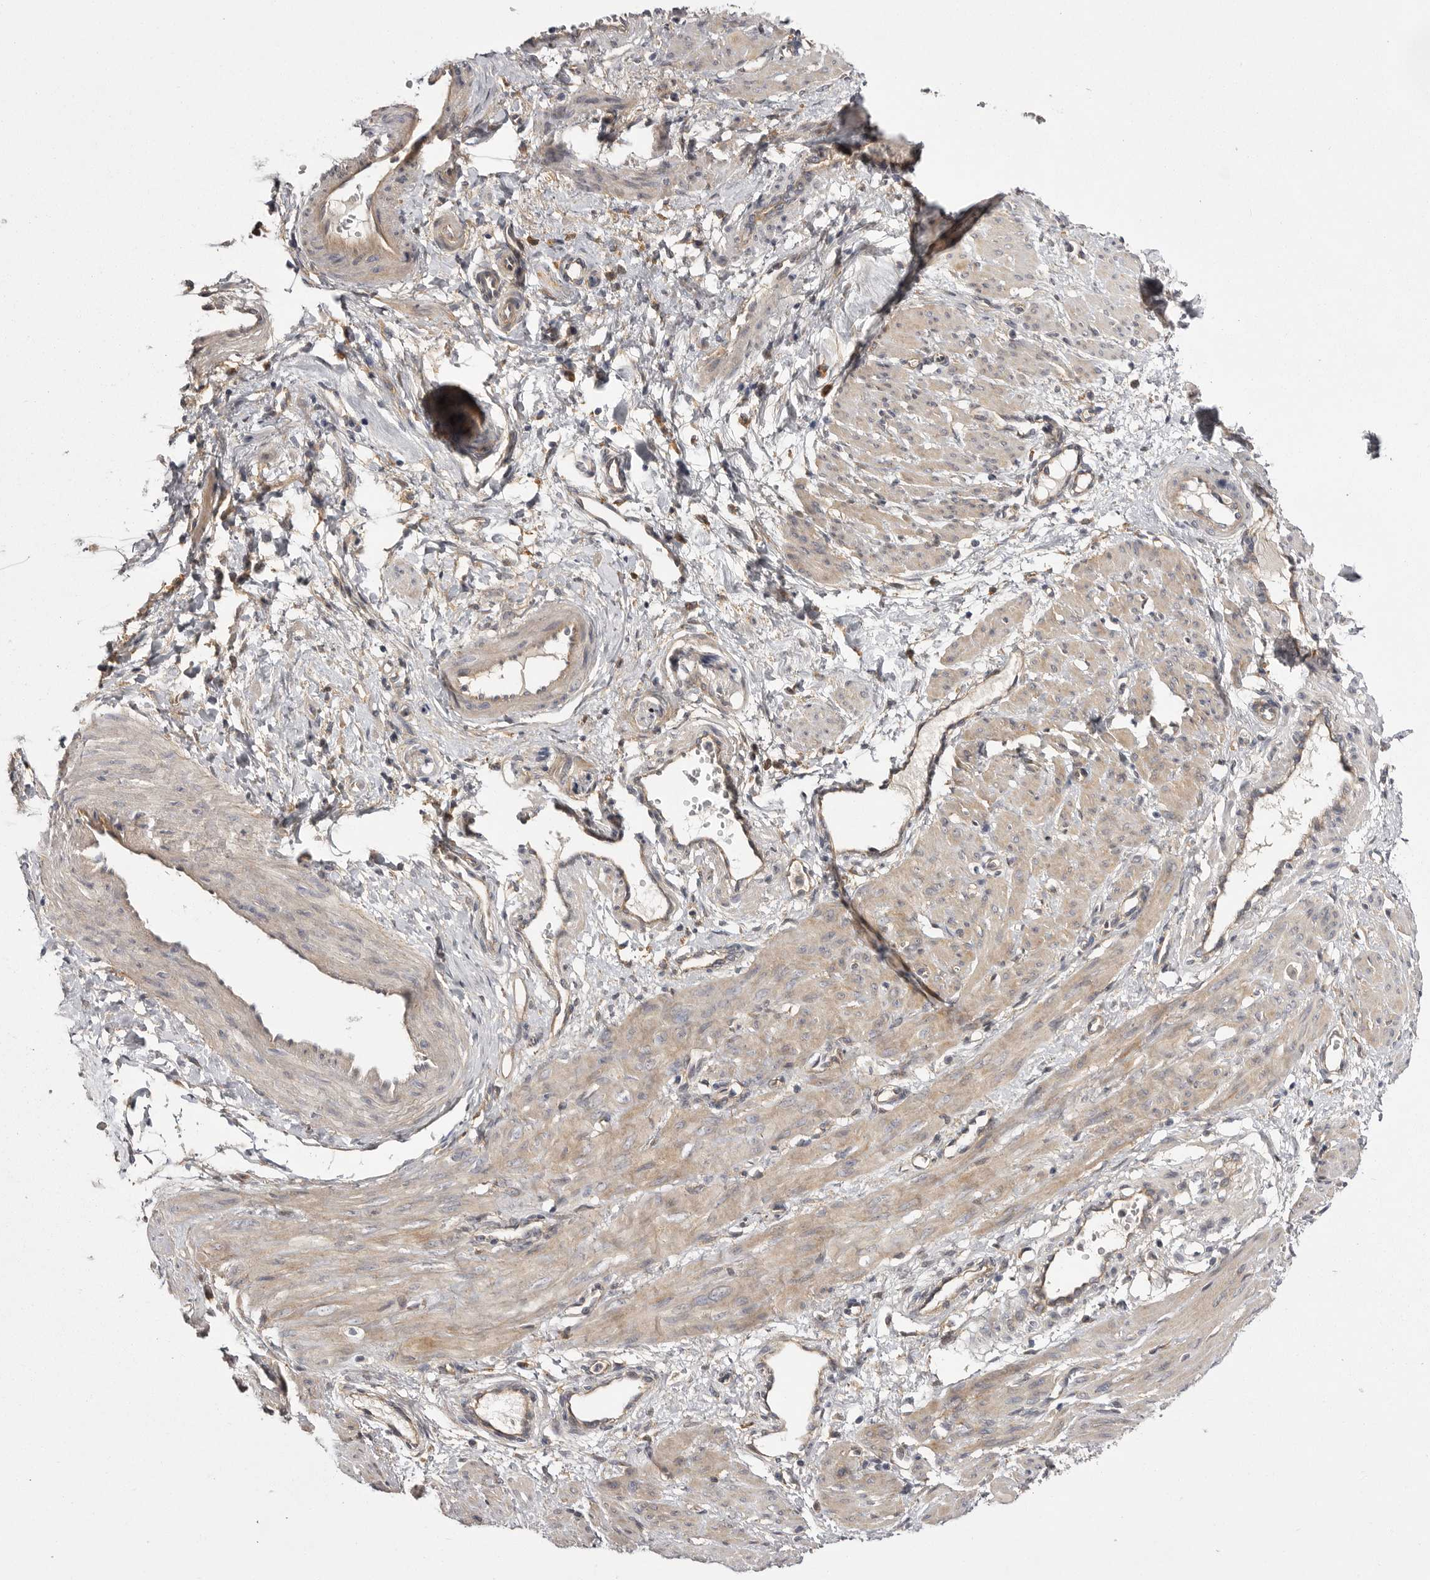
{"staining": {"intensity": "weak", "quantity": "25%-75%", "location": "cytoplasmic/membranous"}, "tissue": "smooth muscle", "cell_type": "Smooth muscle cells", "image_type": "normal", "snomed": [{"axis": "morphology", "description": "Normal tissue, NOS"}, {"axis": "topography", "description": "Endometrium"}], "caption": "The immunohistochemical stain shows weak cytoplasmic/membranous staining in smooth muscle cells of unremarkable smooth muscle. (Stains: DAB (3,3'-diaminobenzidine) in brown, nuclei in blue, Microscopy: brightfield microscopy at high magnification).", "gene": "OSBPL9", "patient": {"sex": "female", "age": 33}}